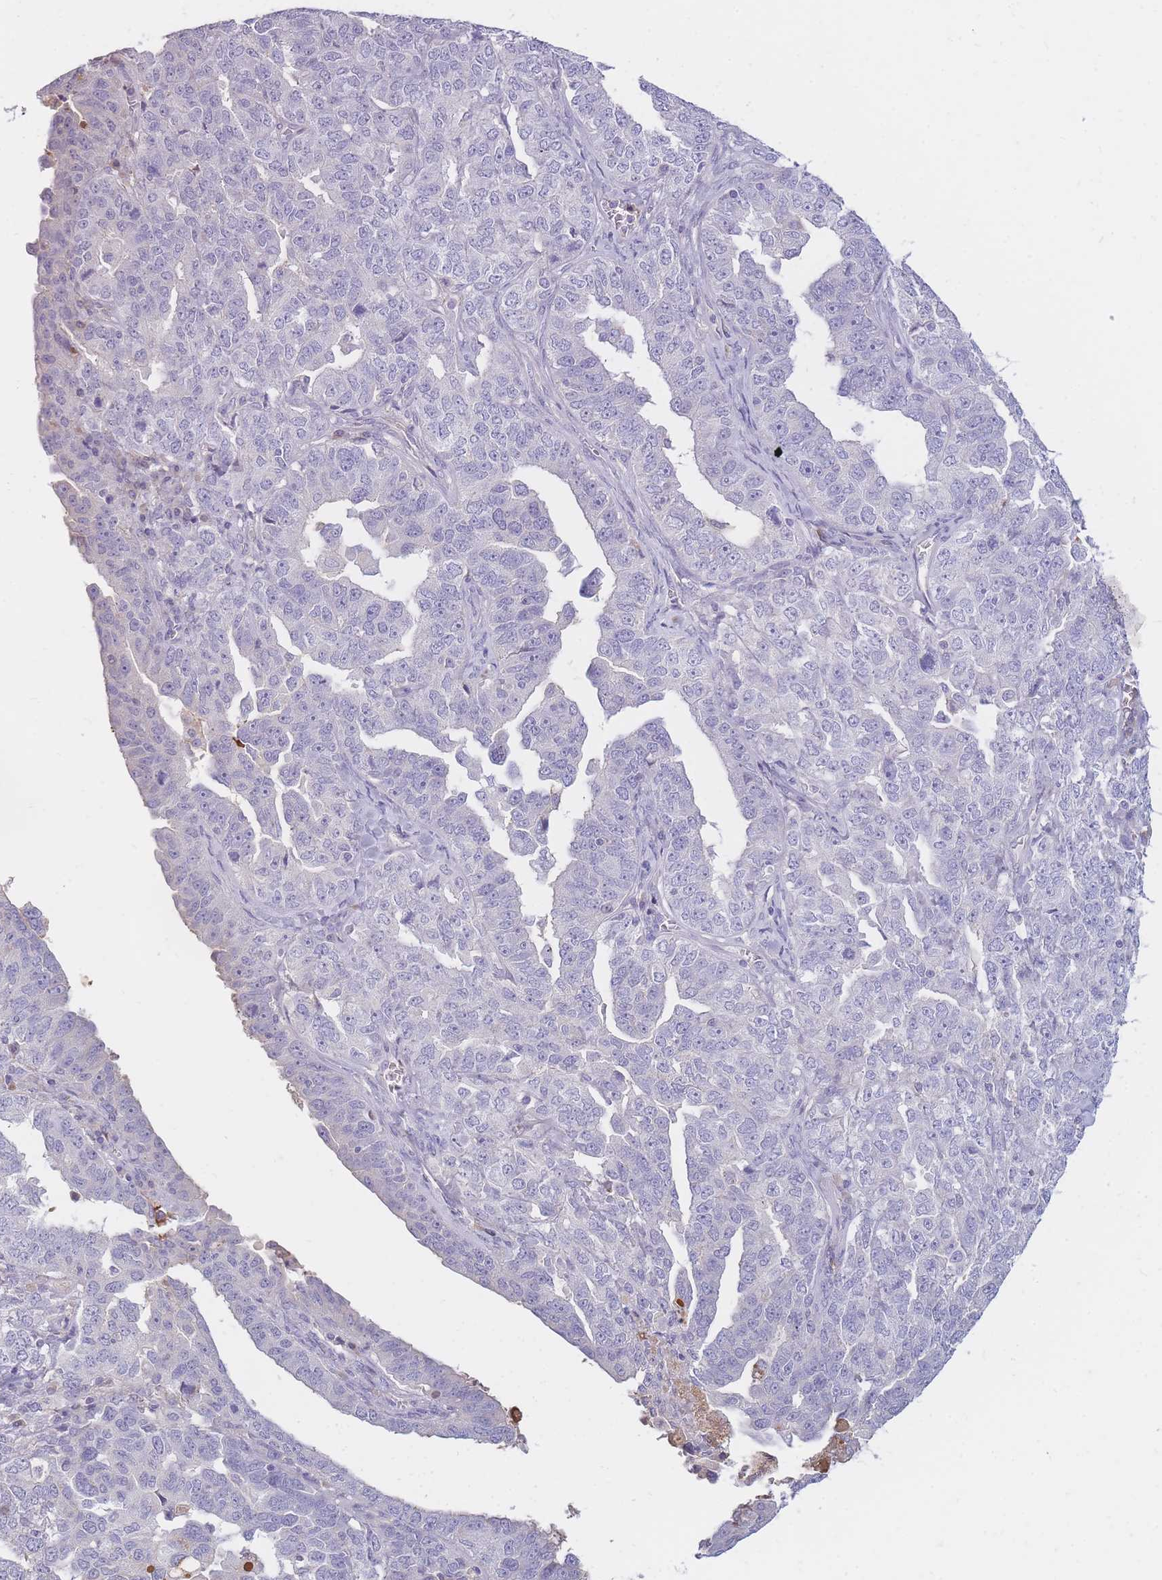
{"staining": {"intensity": "negative", "quantity": "none", "location": "none"}, "tissue": "ovarian cancer", "cell_type": "Tumor cells", "image_type": "cancer", "snomed": [{"axis": "morphology", "description": "Carcinoma, endometroid"}, {"axis": "topography", "description": "Ovary"}], "caption": "IHC photomicrograph of ovarian endometroid carcinoma stained for a protein (brown), which reveals no staining in tumor cells.", "gene": "TPSD1", "patient": {"sex": "female", "age": 62}}